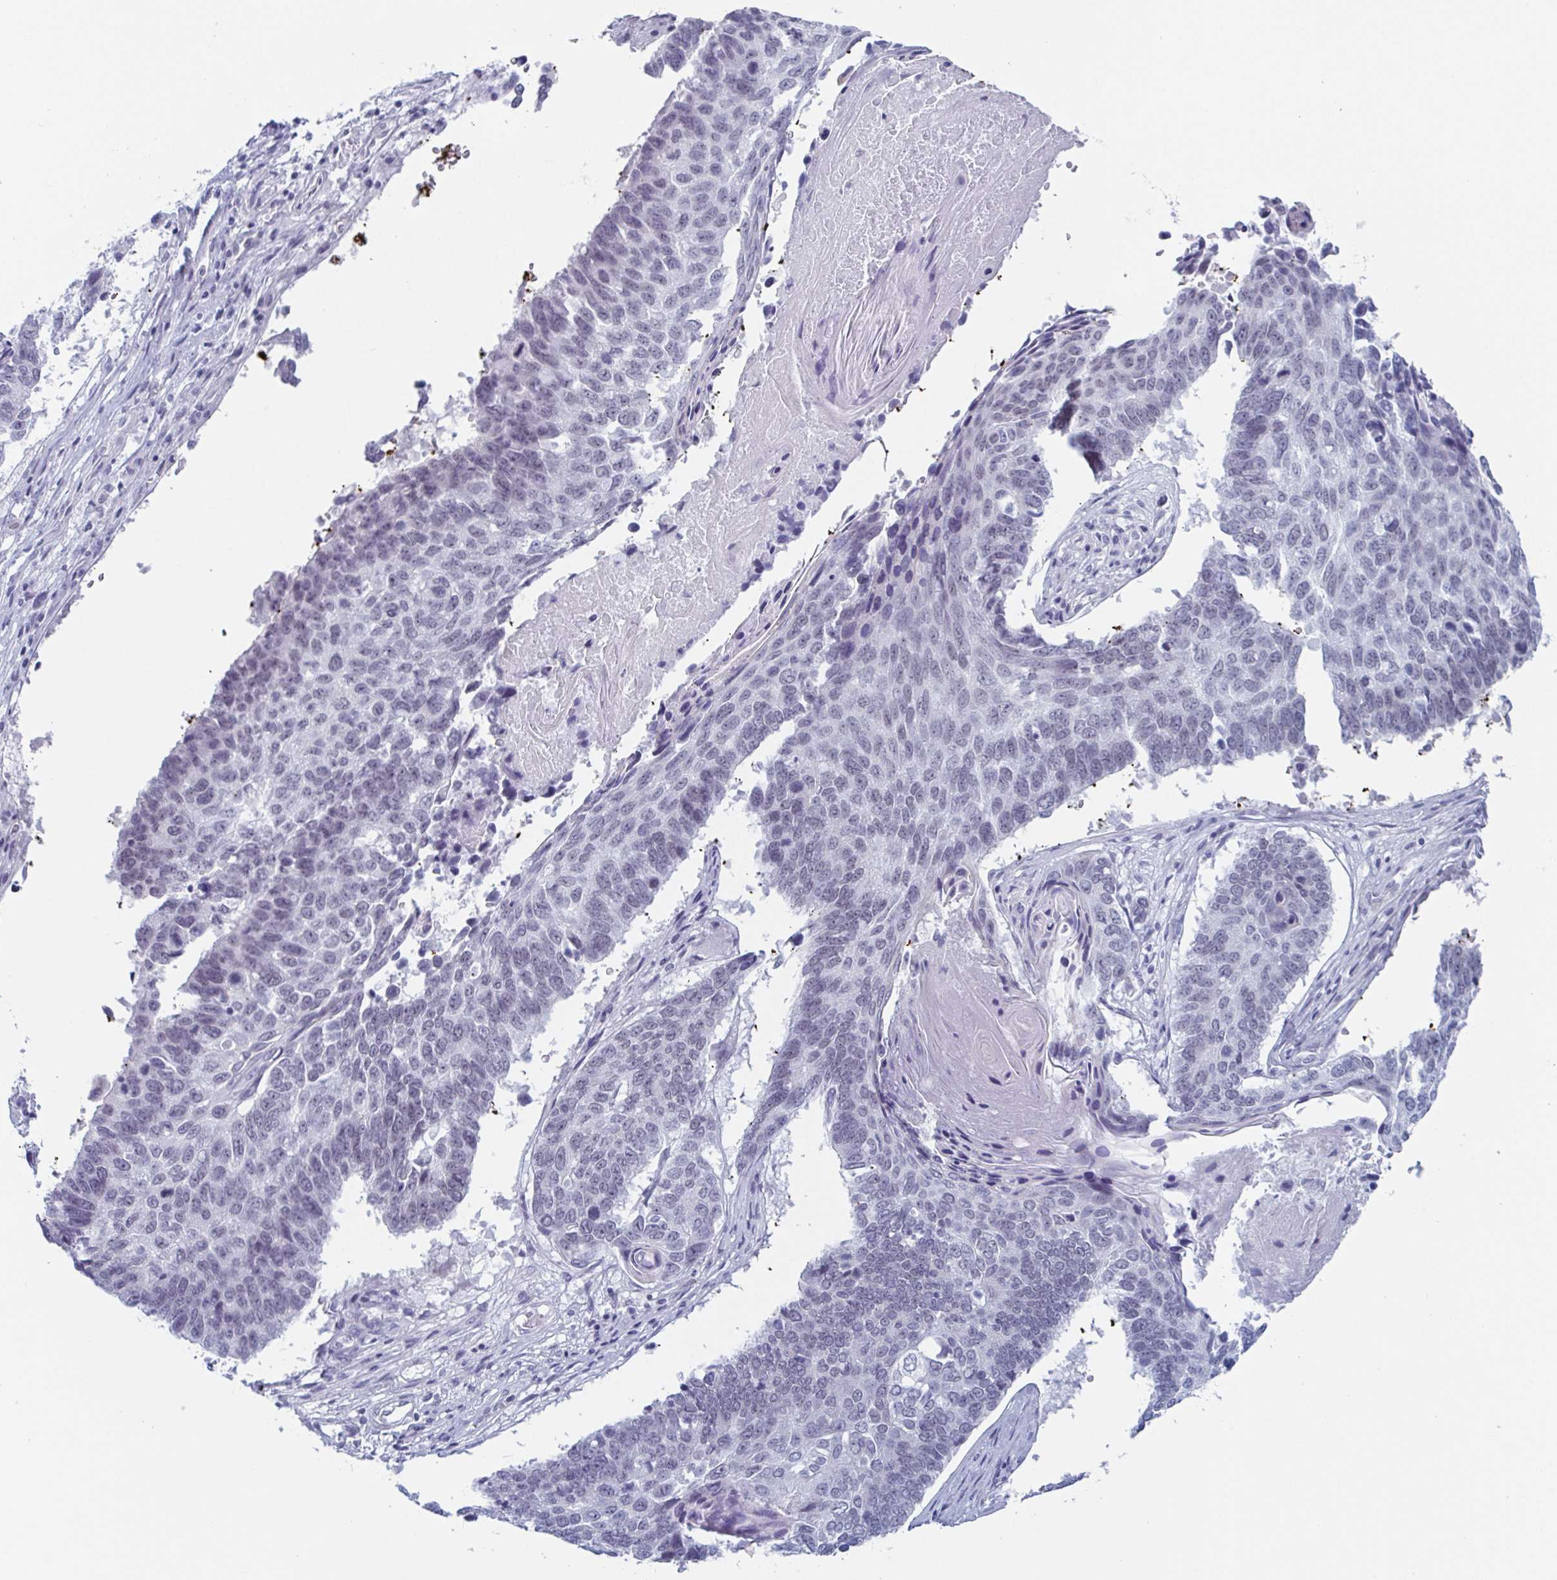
{"staining": {"intensity": "negative", "quantity": "none", "location": "none"}, "tissue": "lung cancer", "cell_type": "Tumor cells", "image_type": "cancer", "snomed": [{"axis": "morphology", "description": "Squamous cell carcinoma, NOS"}, {"axis": "topography", "description": "Lung"}], "caption": "Lung cancer (squamous cell carcinoma) was stained to show a protein in brown. There is no significant expression in tumor cells.", "gene": "ZFP64", "patient": {"sex": "male", "age": 73}}